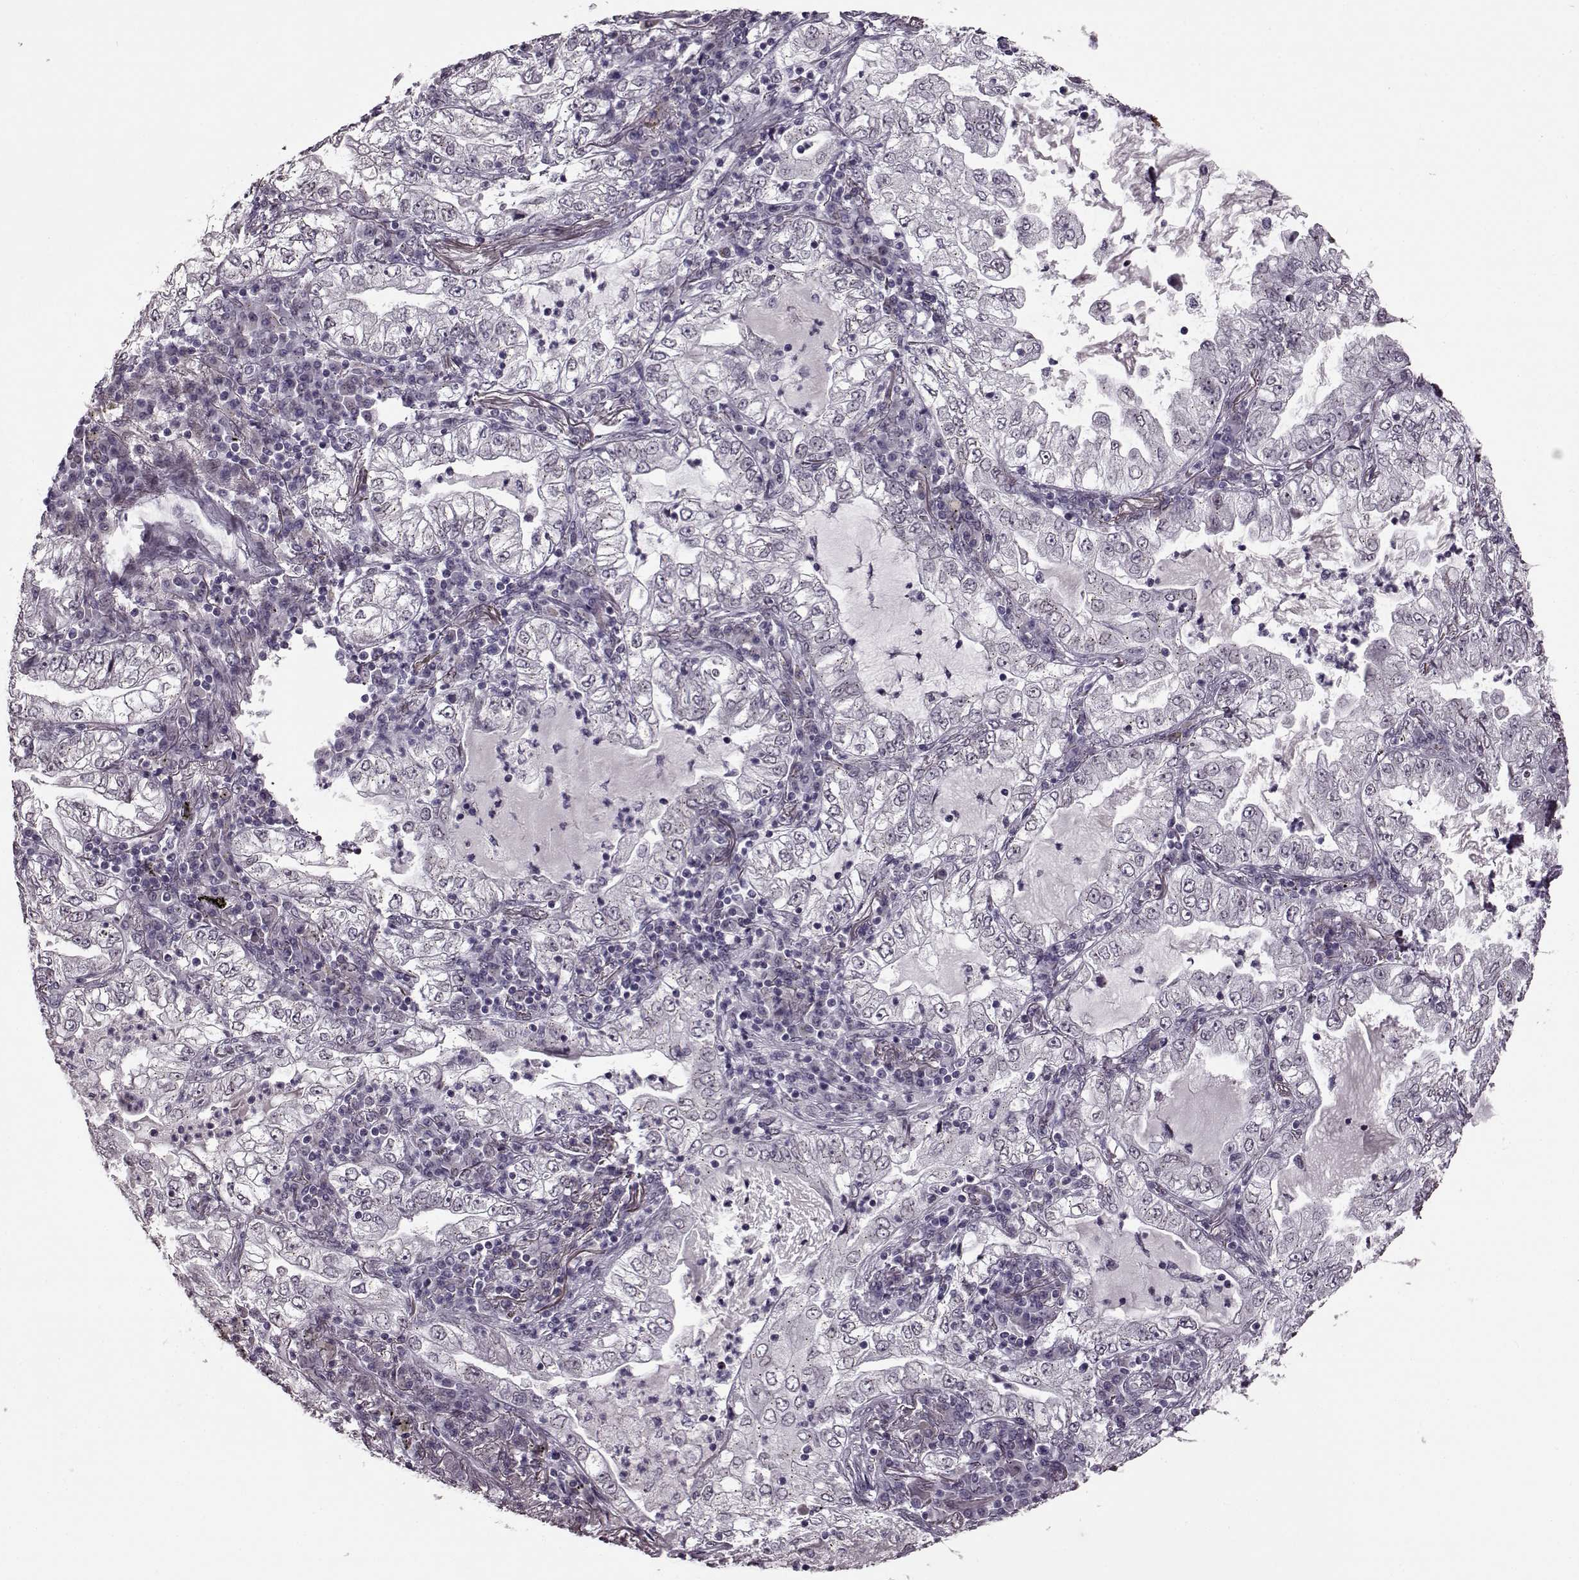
{"staining": {"intensity": "negative", "quantity": "none", "location": "none"}, "tissue": "lung cancer", "cell_type": "Tumor cells", "image_type": "cancer", "snomed": [{"axis": "morphology", "description": "Adenocarcinoma, NOS"}, {"axis": "topography", "description": "Lung"}], "caption": "Human lung cancer stained for a protein using IHC demonstrates no positivity in tumor cells.", "gene": "STX1B", "patient": {"sex": "female", "age": 73}}